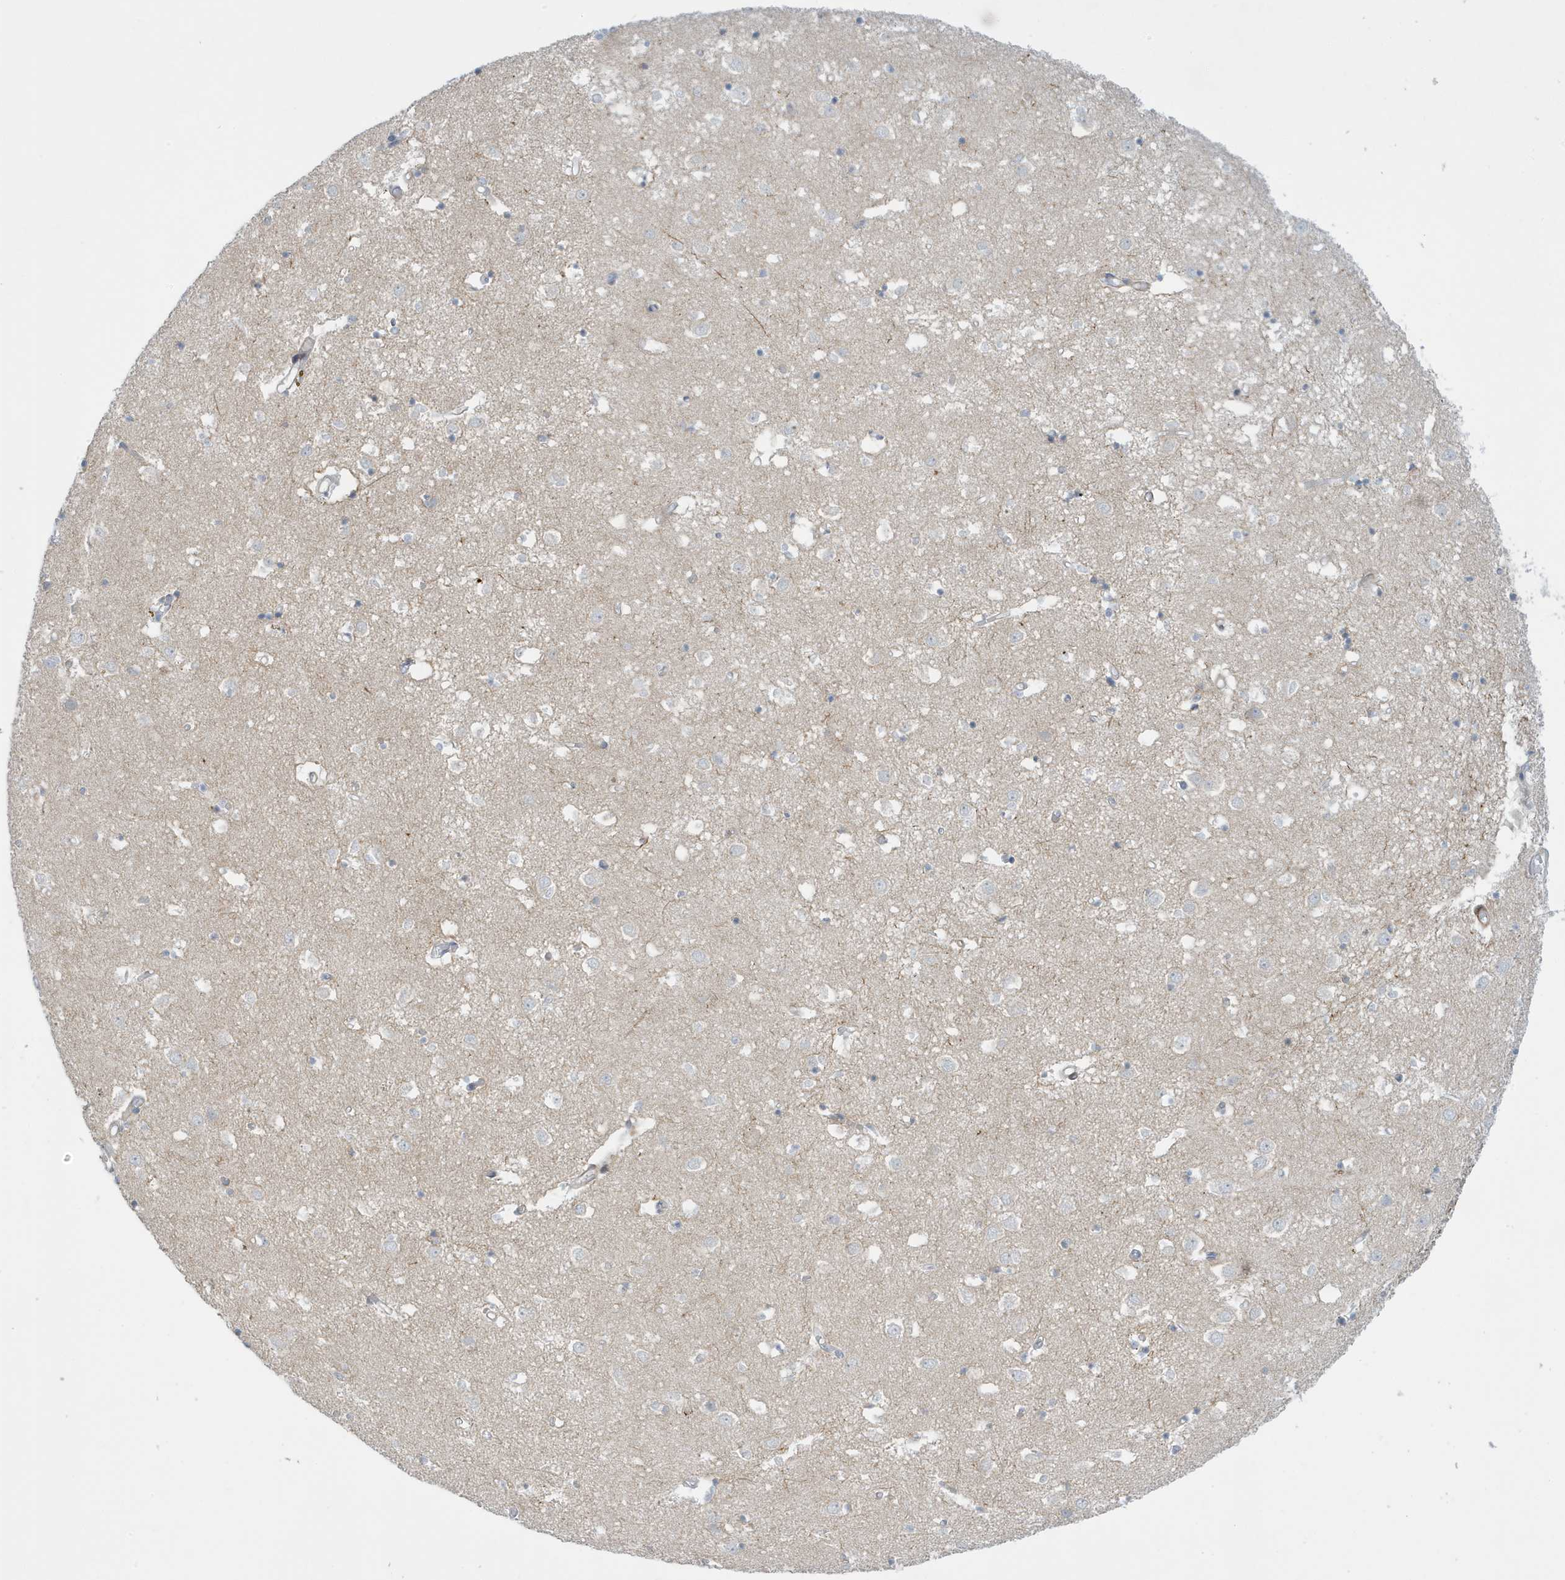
{"staining": {"intensity": "weak", "quantity": "<25%", "location": "cytoplasmic/membranous"}, "tissue": "caudate", "cell_type": "Glial cells", "image_type": "normal", "snomed": [{"axis": "morphology", "description": "Normal tissue, NOS"}, {"axis": "topography", "description": "Lateral ventricle wall"}], "caption": "IHC histopathology image of unremarkable caudate: human caudate stained with DAB (3,3'-diaminobenzidine) displays no significant protein positivity in glial cells.", "gene": "PERM1", "patient": {"sex": "male", "age": 70}}